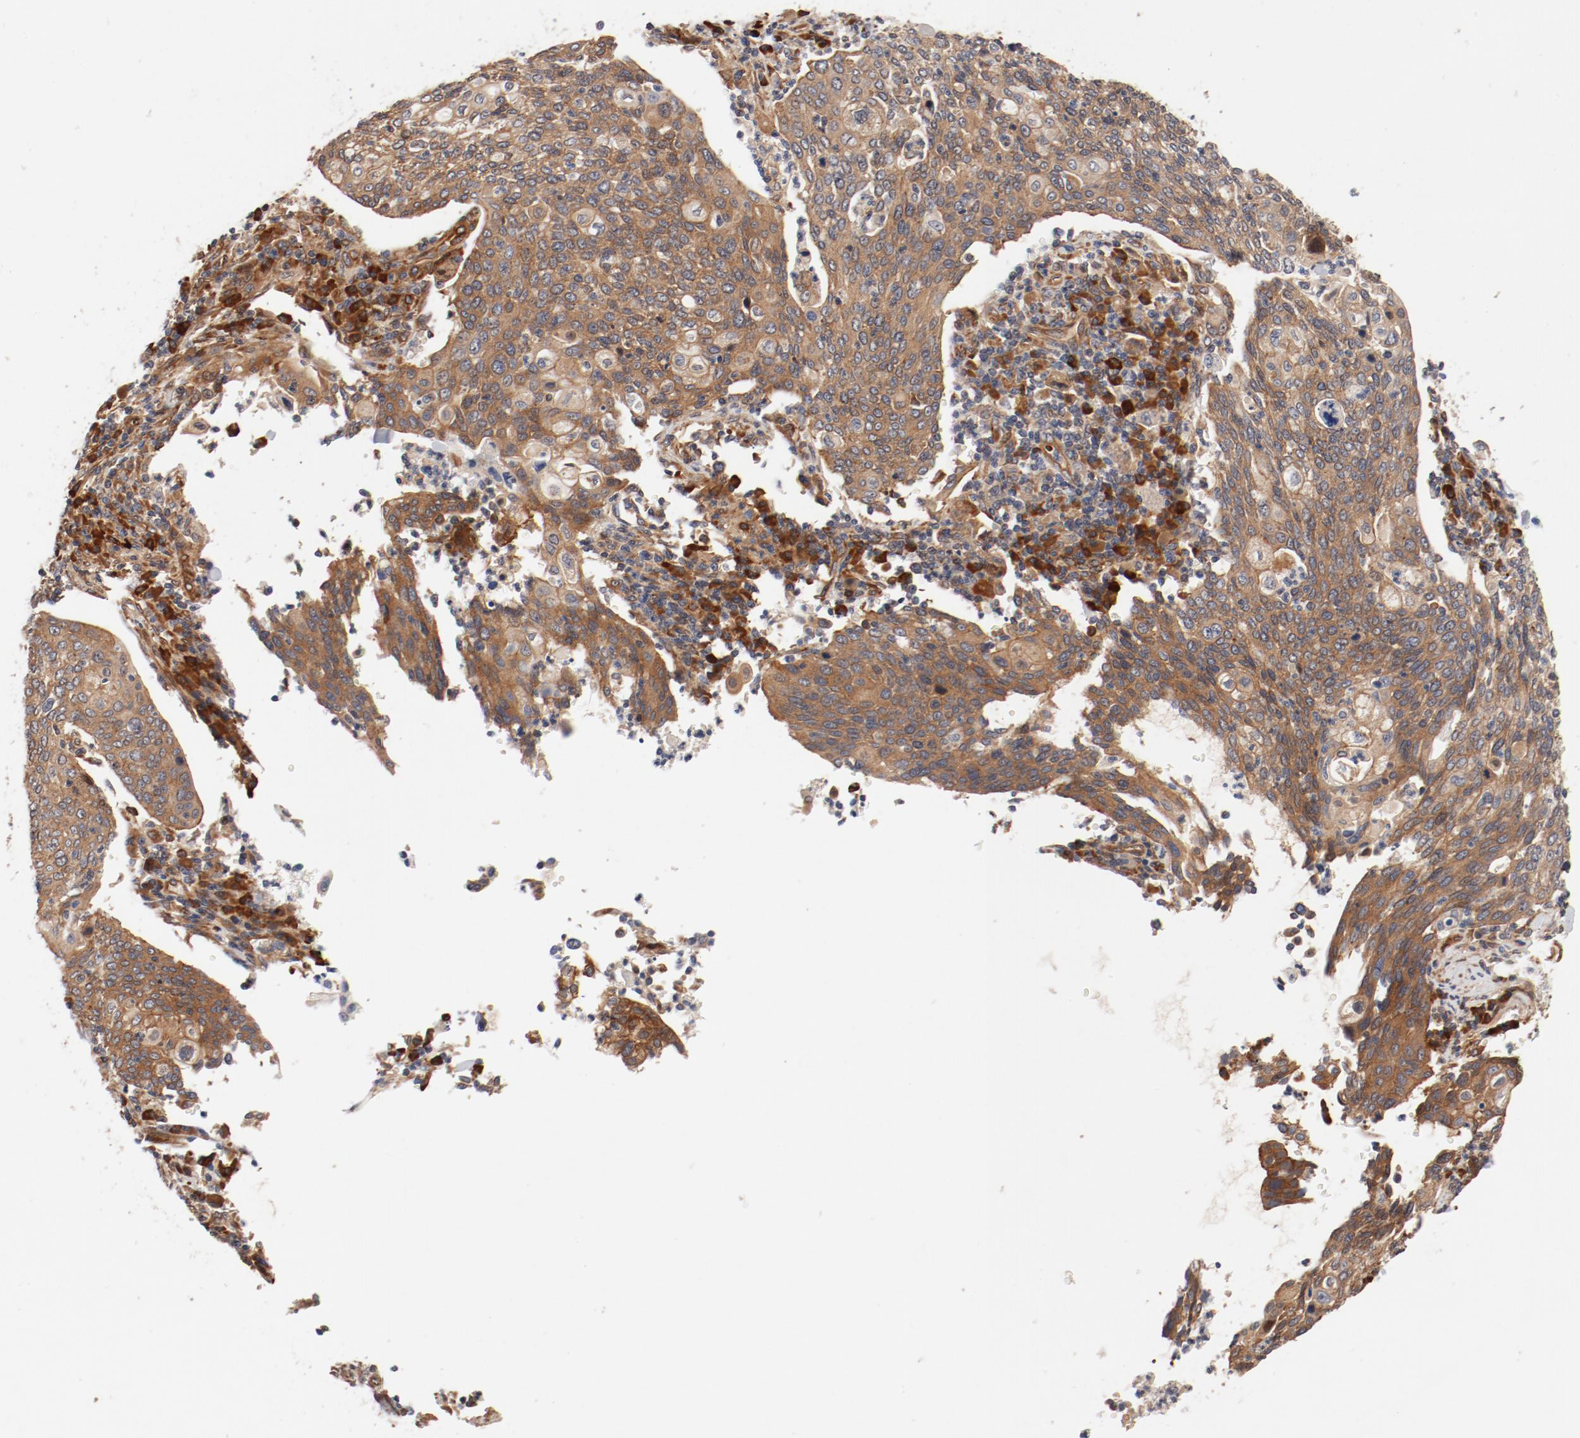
{"staining": {"intensity": "moderate", "quantity": ">75%", "location": "cytoplasmic/membranous"}, "tissue": "cervical cancer", "cell_type": "Tumor cells", "image_type": "cancer", "snomed": [{"axis": "morphology", "description": "Squamous cell carcinoma, NOS"}, {"axis": "topography", "description": "Cervix"}], "caption": "IHC of squamous cell carcinoma (cervical) reveals medium levels of moderate cytoplasmic/membranous positivity in approximately >75% of tumor cells.", "gene": "PITPNM2", "patient": {"sex": "female", "age": 40}}